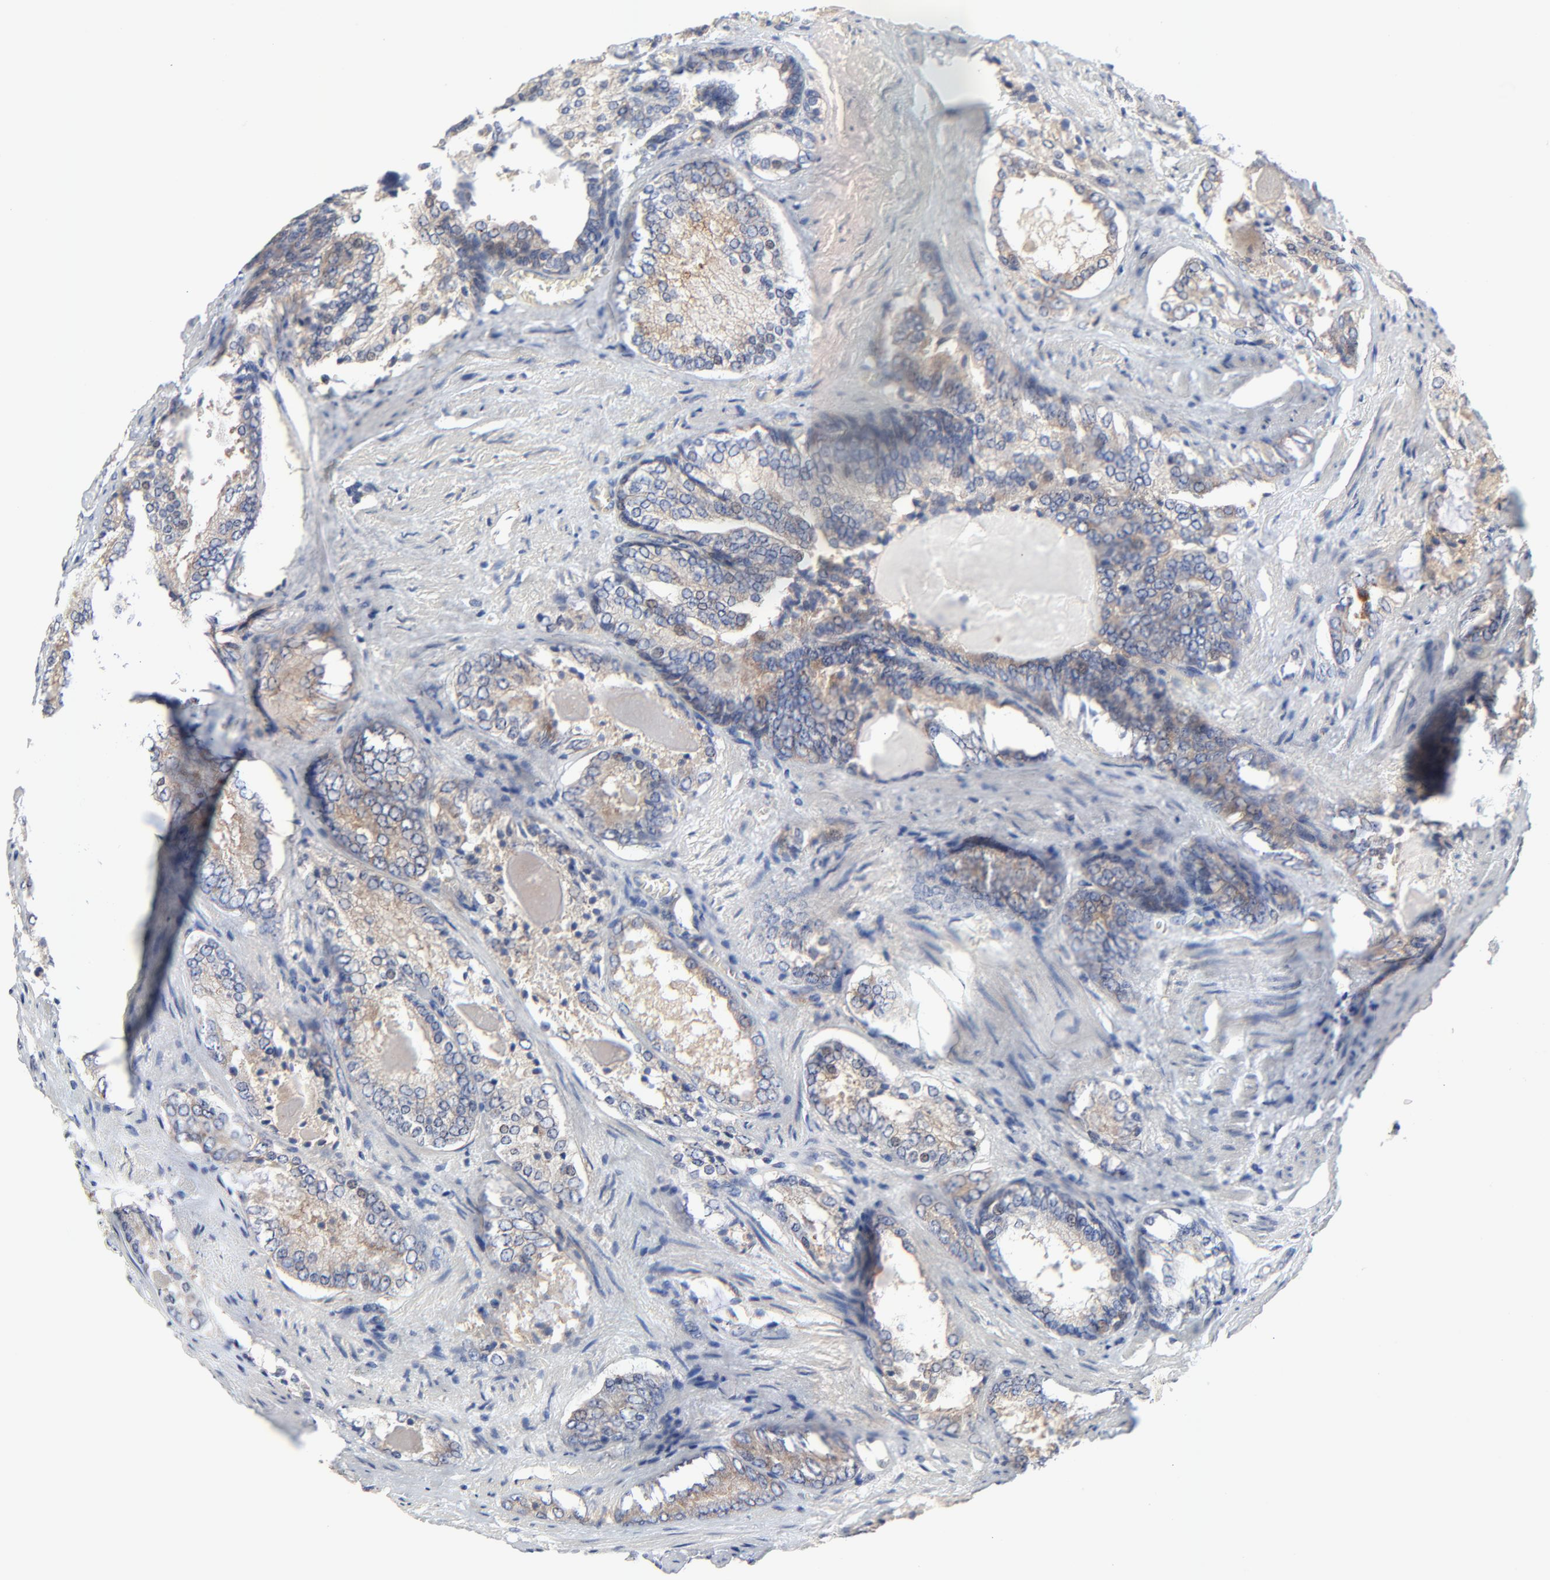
{"staining": {"intensity": "weak", "quantity": "25%-75%", "location": "cytoplasmic/membranous"}, "tissue": "prostate cancer", "cell_type": "Tumor cells", "image_type": "cancer", "snomed": [{"axis": "morphology", "description": "Adenocarcinoma, Medium grade"}, {"axis": "topography", "description": "Prostate"}], "caption": "Approximately 25%-75% of tumor cells in human prostate cancer demonstrate weak cytoplasmic/membranous protein expression as visualized by brown immunohistochemical staining.", "gene": "VAV2", "patient": {"sex": "male", "age": 60}}